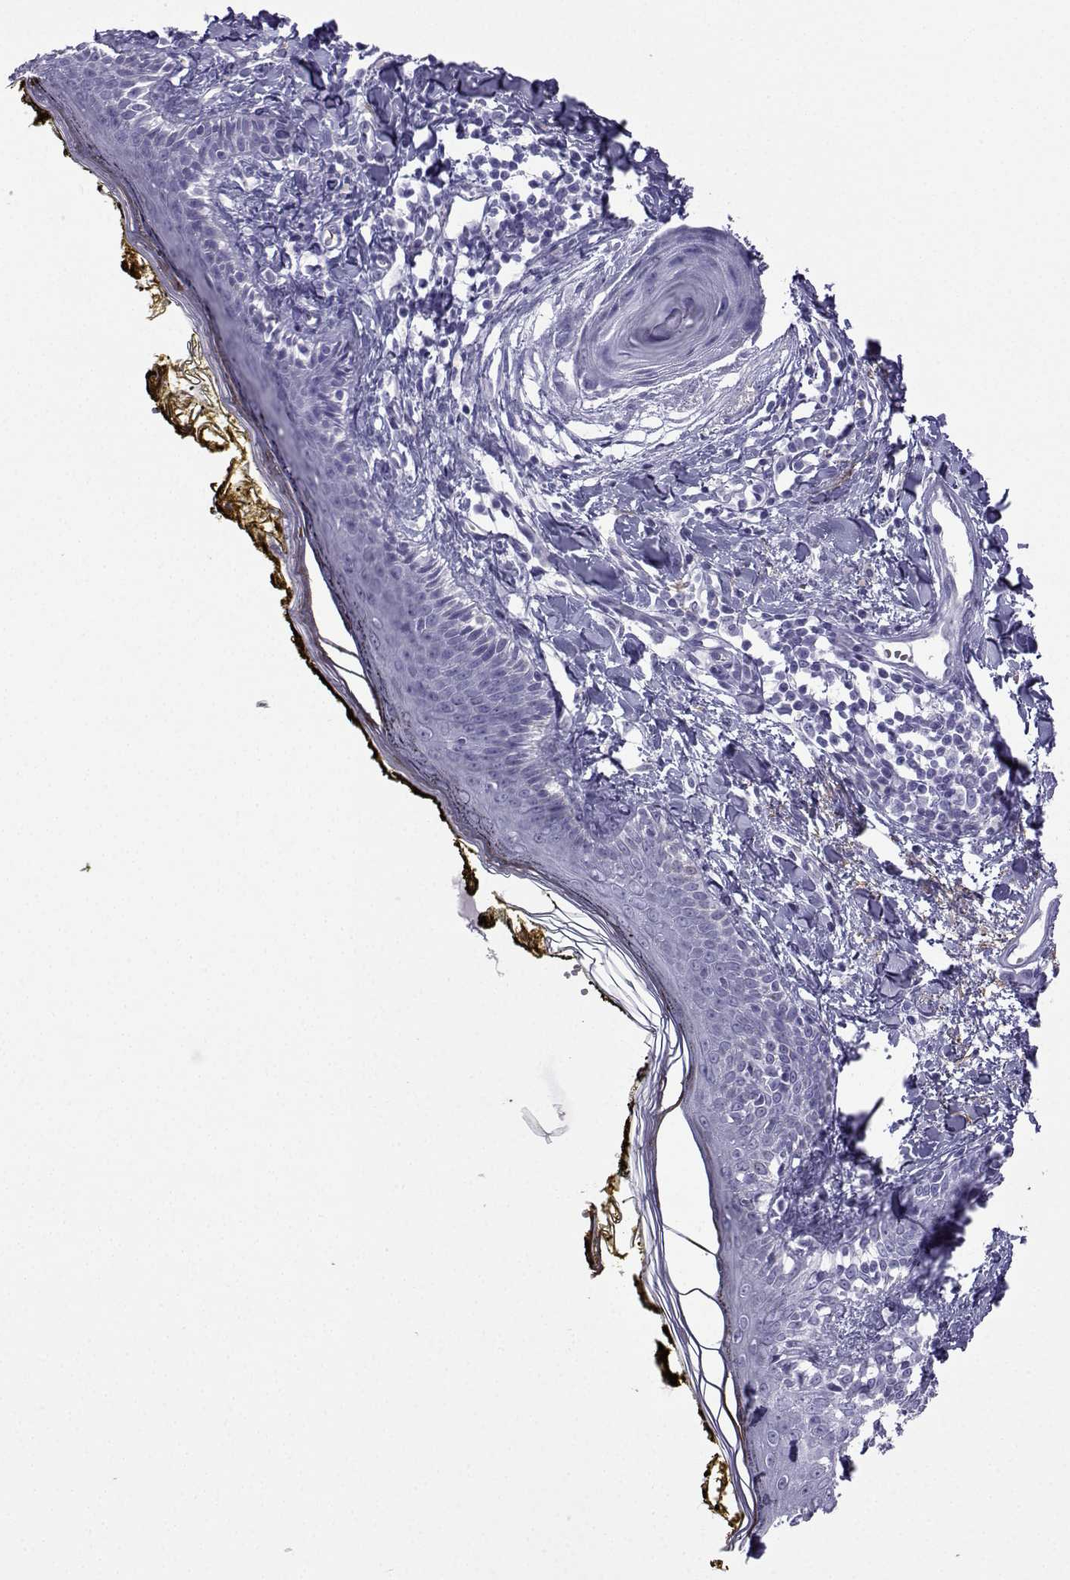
{"staining": {"intensity": "negative", "quantity": "none", "location": "none"}, "tissue": "skin", "cell_type": "Fibroblasts", "image_type": "normal", "snomed": [{"axis": "morphology", "description": "Normal tissue, NOS"}, {"axis": "topography", "description": "Skin"}], "caption": "An image of human skin is negative for staining in fibroblasts.", "gene": "TRIM46", "patient": {"sex": "male", "age": 76}}